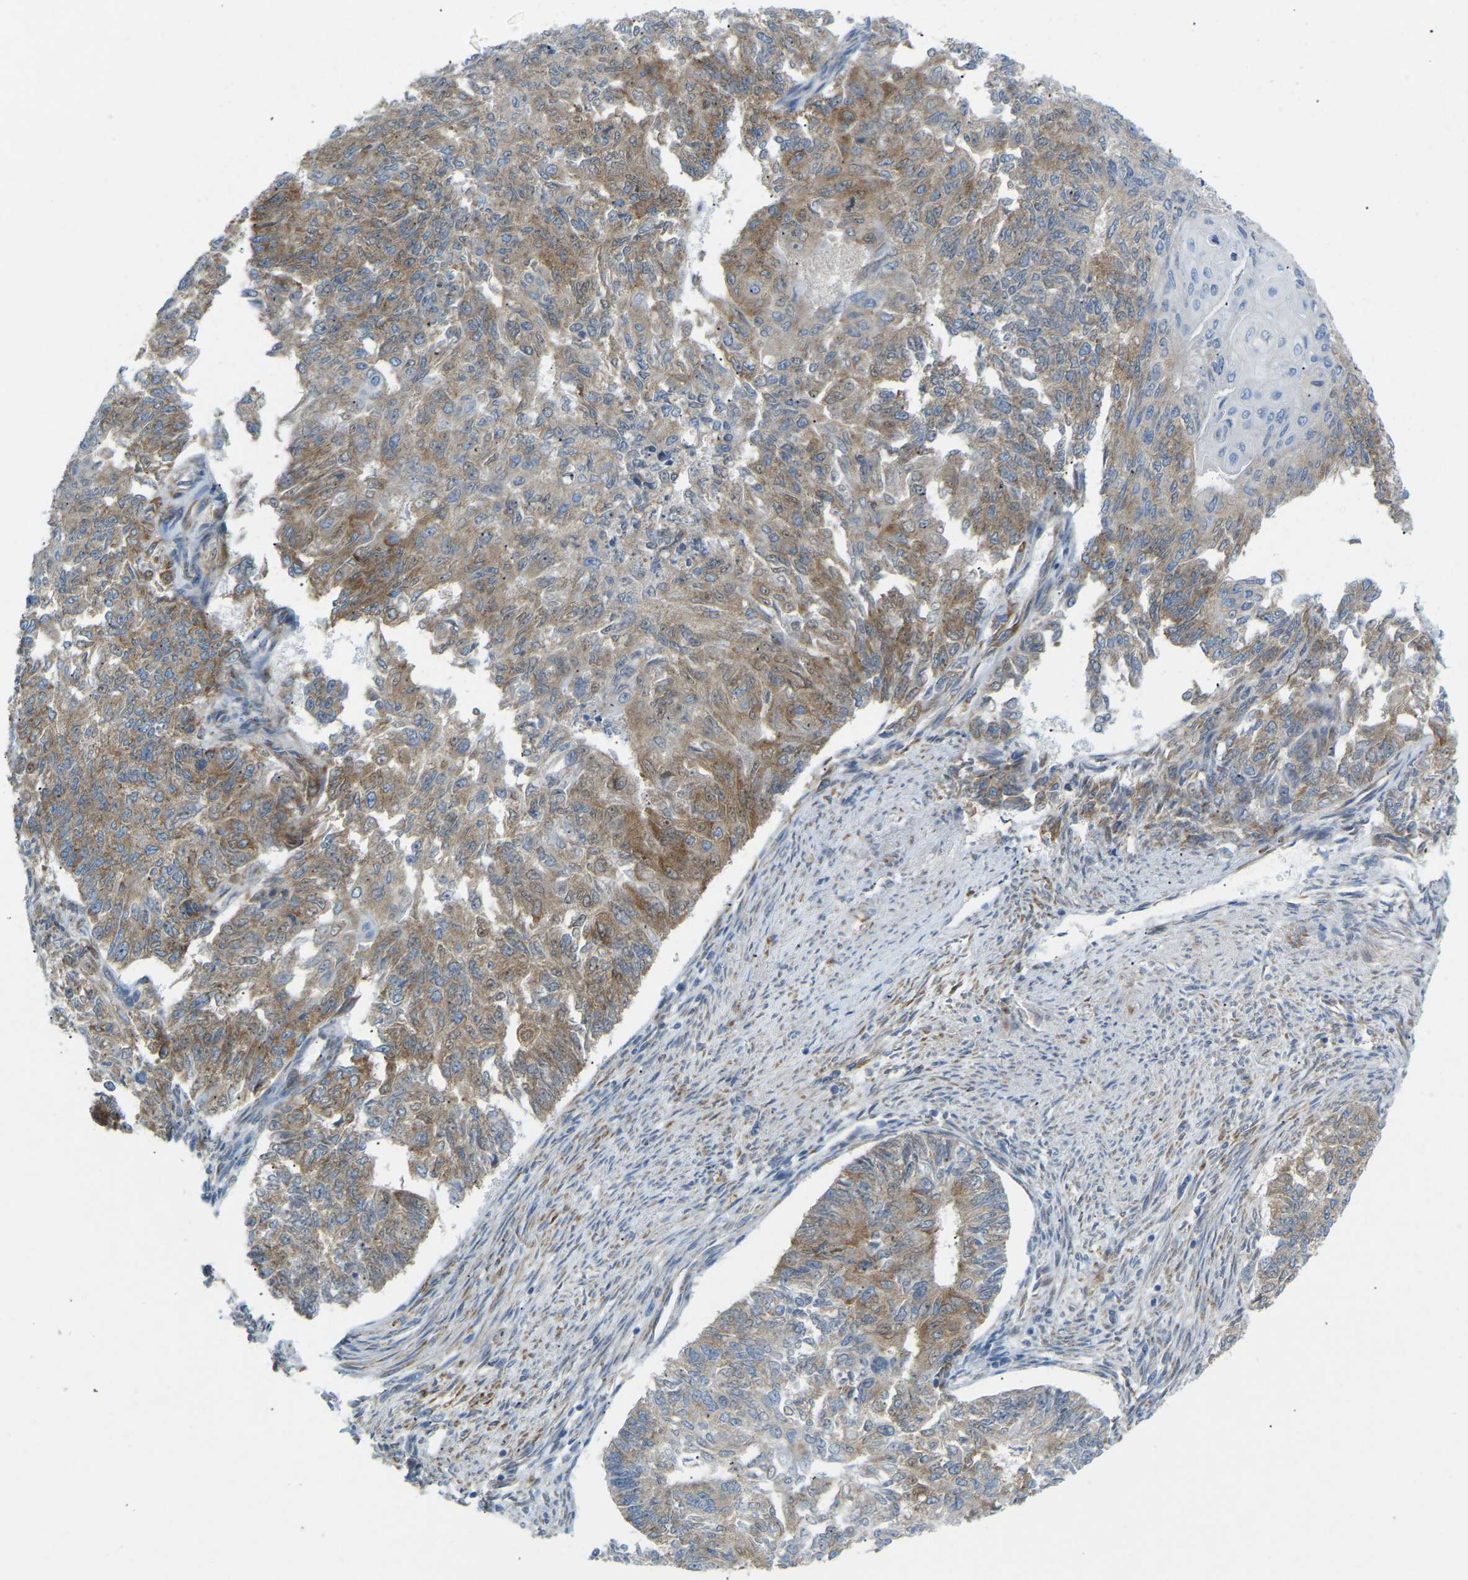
{"staining": {"intensity": "moderate", "quantity": ">75%", "location": "cytoplasmic/membranous"}, "tissue": "endometrial cancer", "cell_type": "Tumor cells", "image_type": "cancer", "snomed": [{"axis": "morphology", "description": "Adenocarcinoma, NOS"}, {"axis": "topography", "description": "Endometrium"}], "caption": "Immunohistochemistry (IHC) of endometrial adenocarcinoma displays medium levels of moderate cytoplasmic/membranous positivity in about >75% of tumor cells. Immunohistochemistry (IHC) stains the protein of interest in brown and the nuclei are stained blue.", "gene": "SND1", "patient": {"sex": "female", "age": 32}}